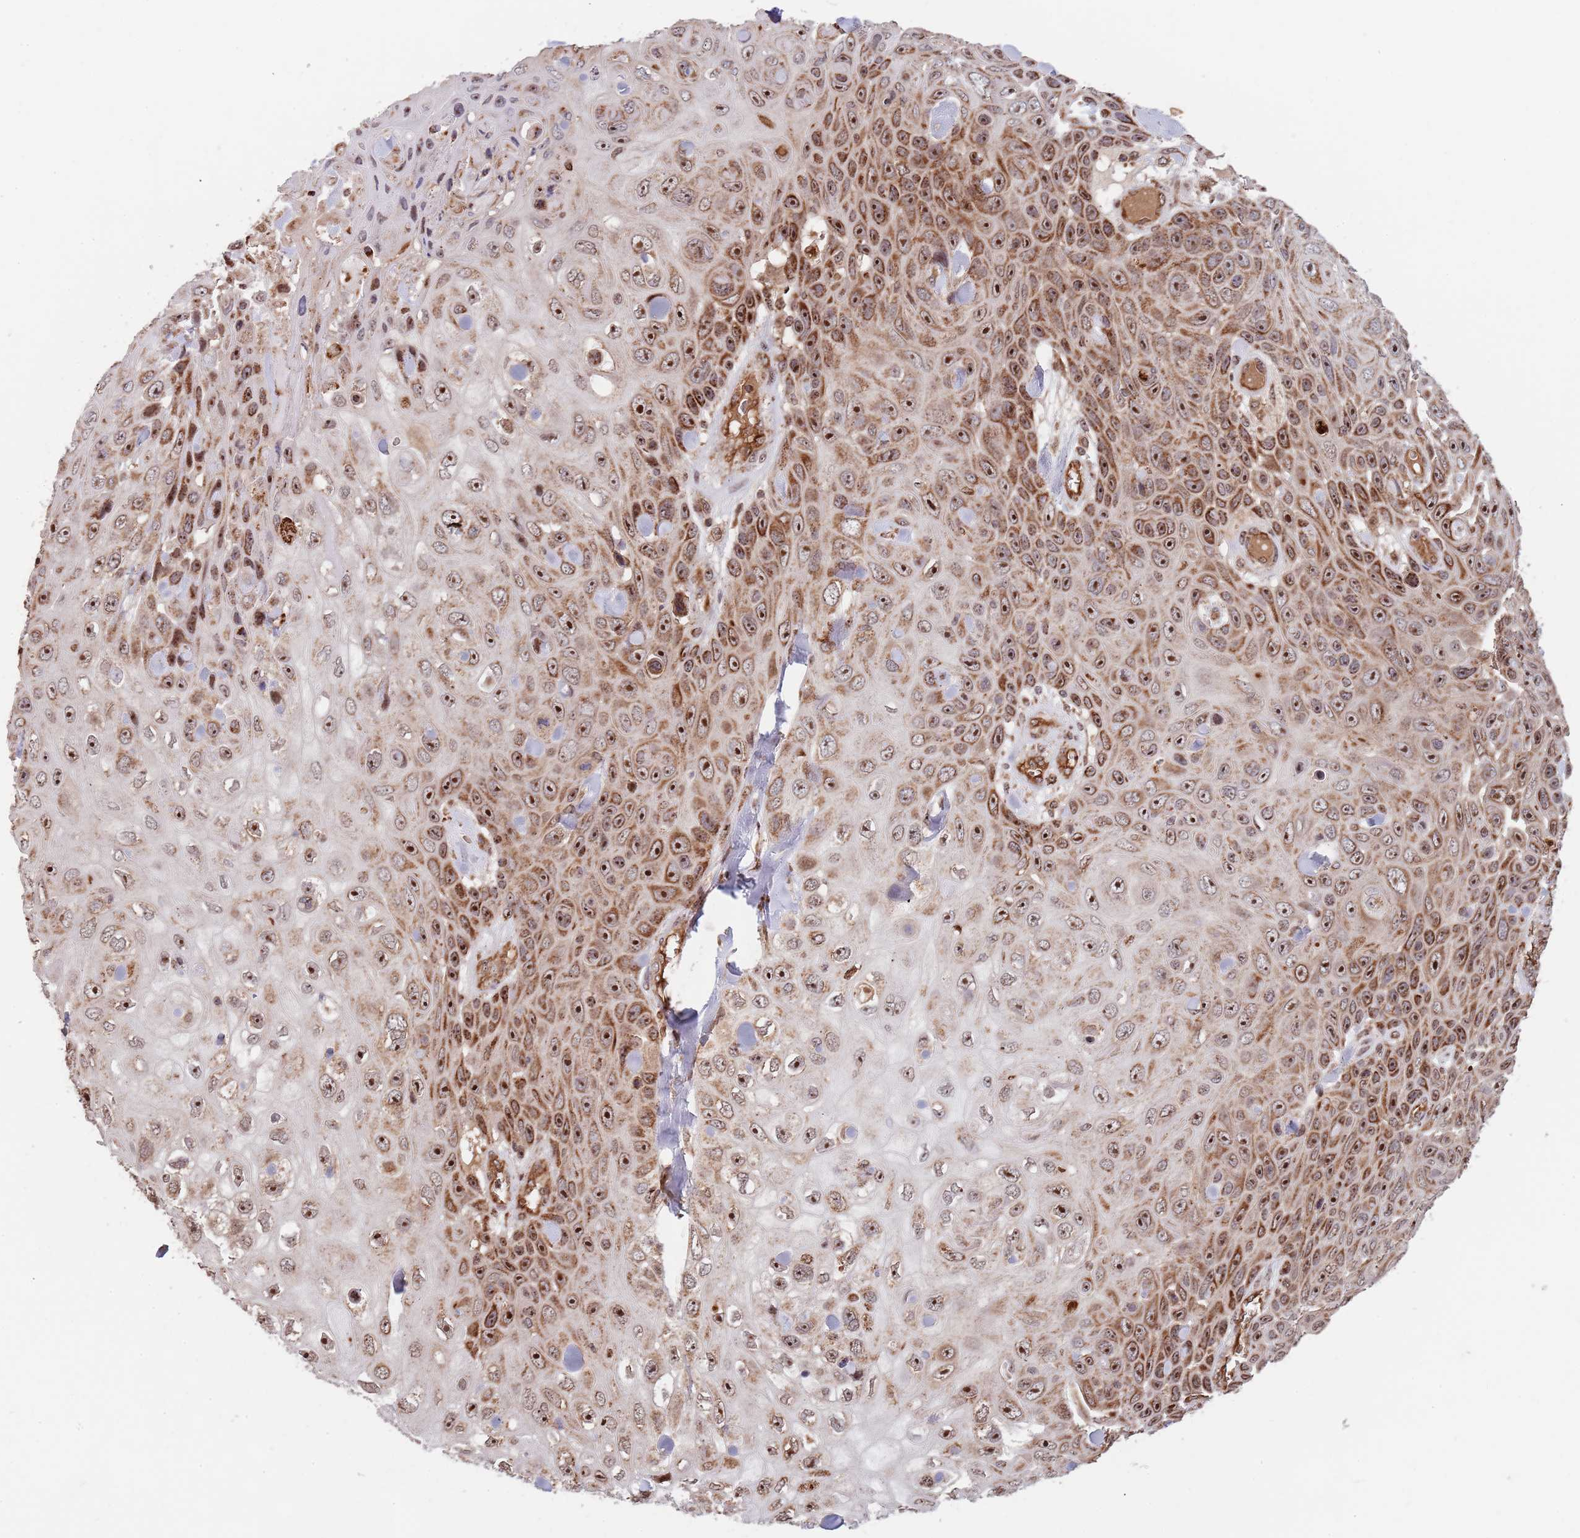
{"staining": {"intensity": "moderate", "quantity": ">75%", "location": "cytoplasmic/membranous,nuclear"}, "tissue": "skin cancer", "cell_type": "Tumor cells", "image_type": "cancer", "snomed": [{"axis": "morphology", "description": "Squamous cell carcinoma, NOS"}, {"axis": "topography", "description": "Skin"}], "caption": "Brown immunohistochemical staining in human squamous cell carcinoma (skin) displays moderate cytoplasmic/membranous and nuclear positivity in approximately >75% of tumor cells.", "gene": "DCHS1", "patient": {"sex": "male", "age": 82}}